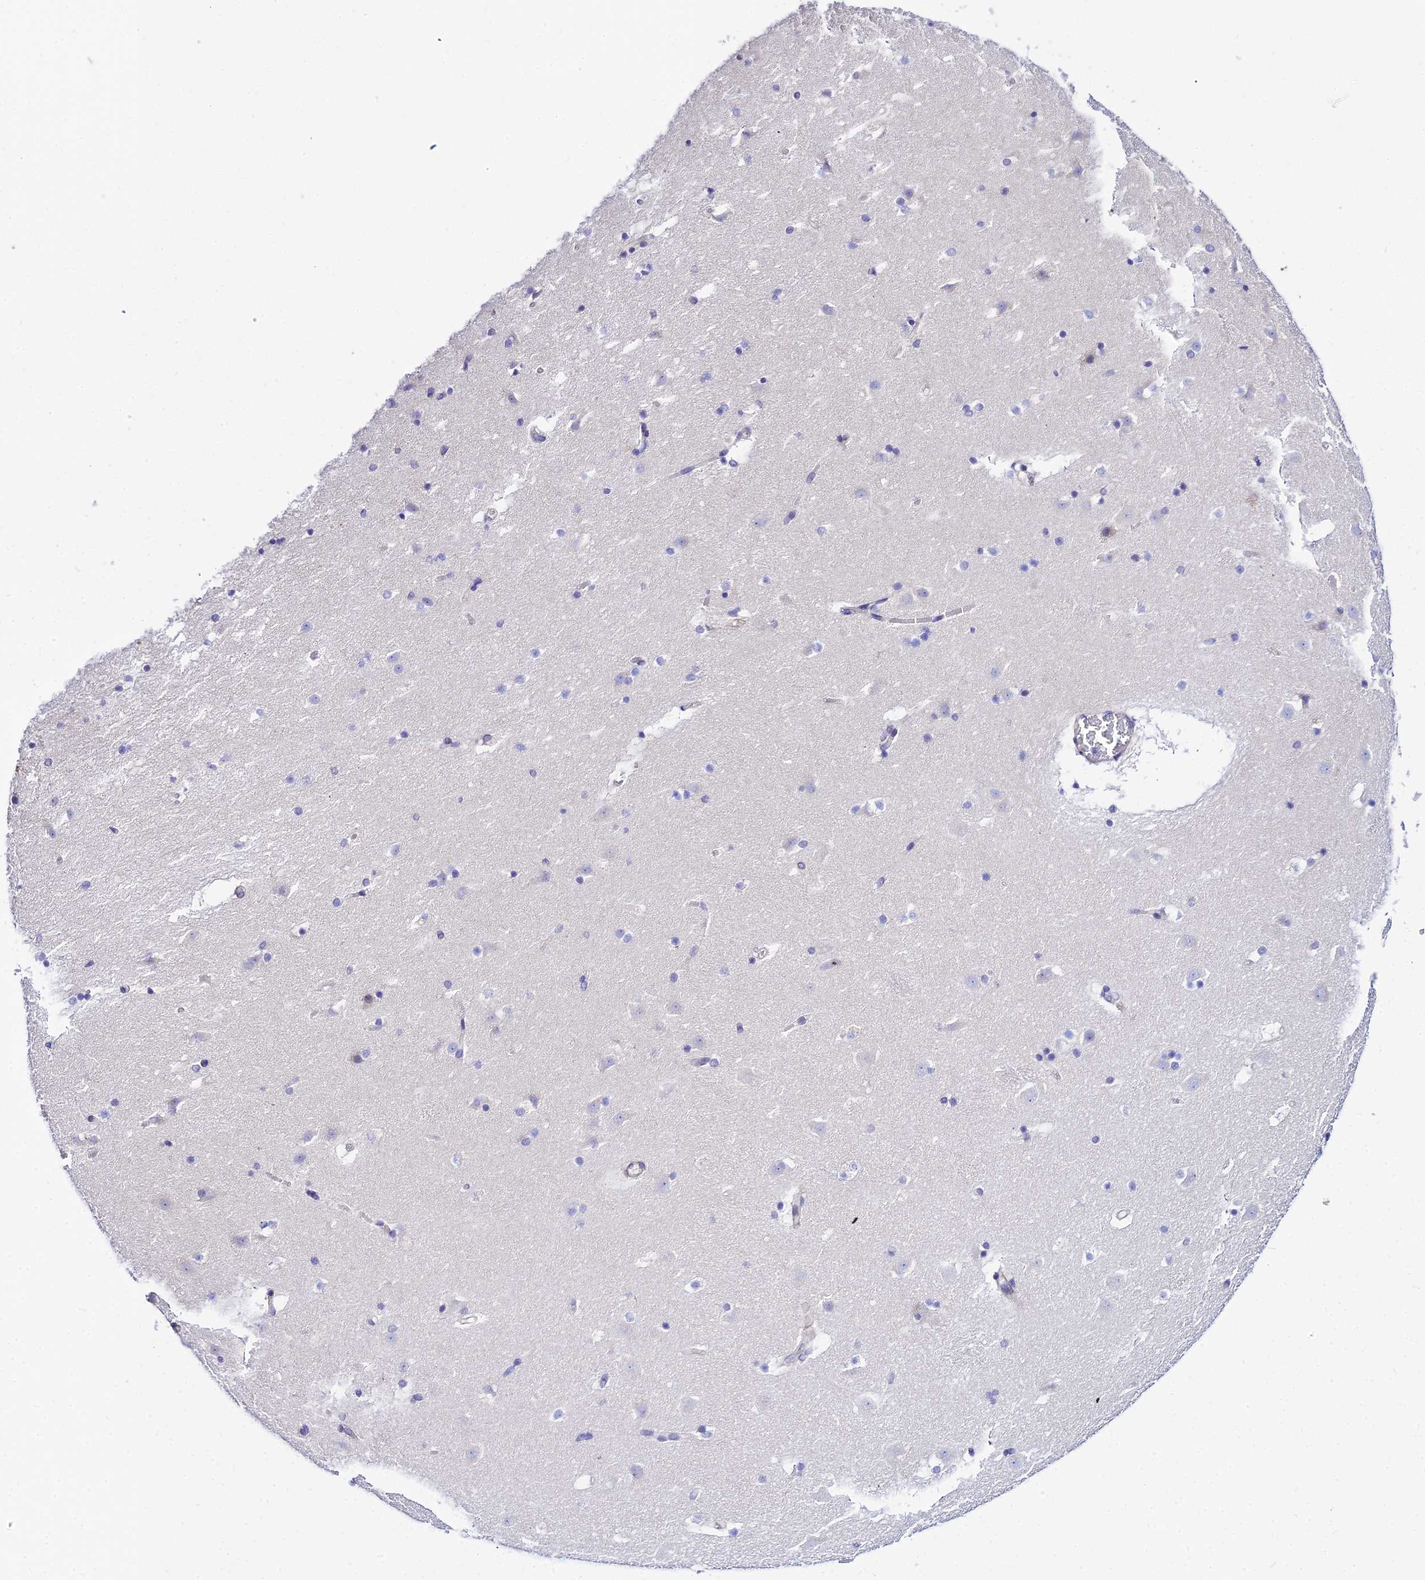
{"staining": {"intensity": "negative", "quantity": "none", "location": "none"}, "tissue": "caudate", "cell_type": "Glial cells", "image_type": "normal", "snomed": [{"axis": "morphology", "description": "Normal tissue, NOS"}, {"axis": "topography", "description": "Lateral ventricle wall"}], "caption": "Caudate was stained to show a protein in brown. There is no significant positivity in glial cells. The staining was performed using DAB to visualize the protein expression in brown, while the nuclei were stained in blue with hematoxylin (Magnification: 20x).", "gene": "ZNF628", "patient": {"sex": "male", "age": 45}}